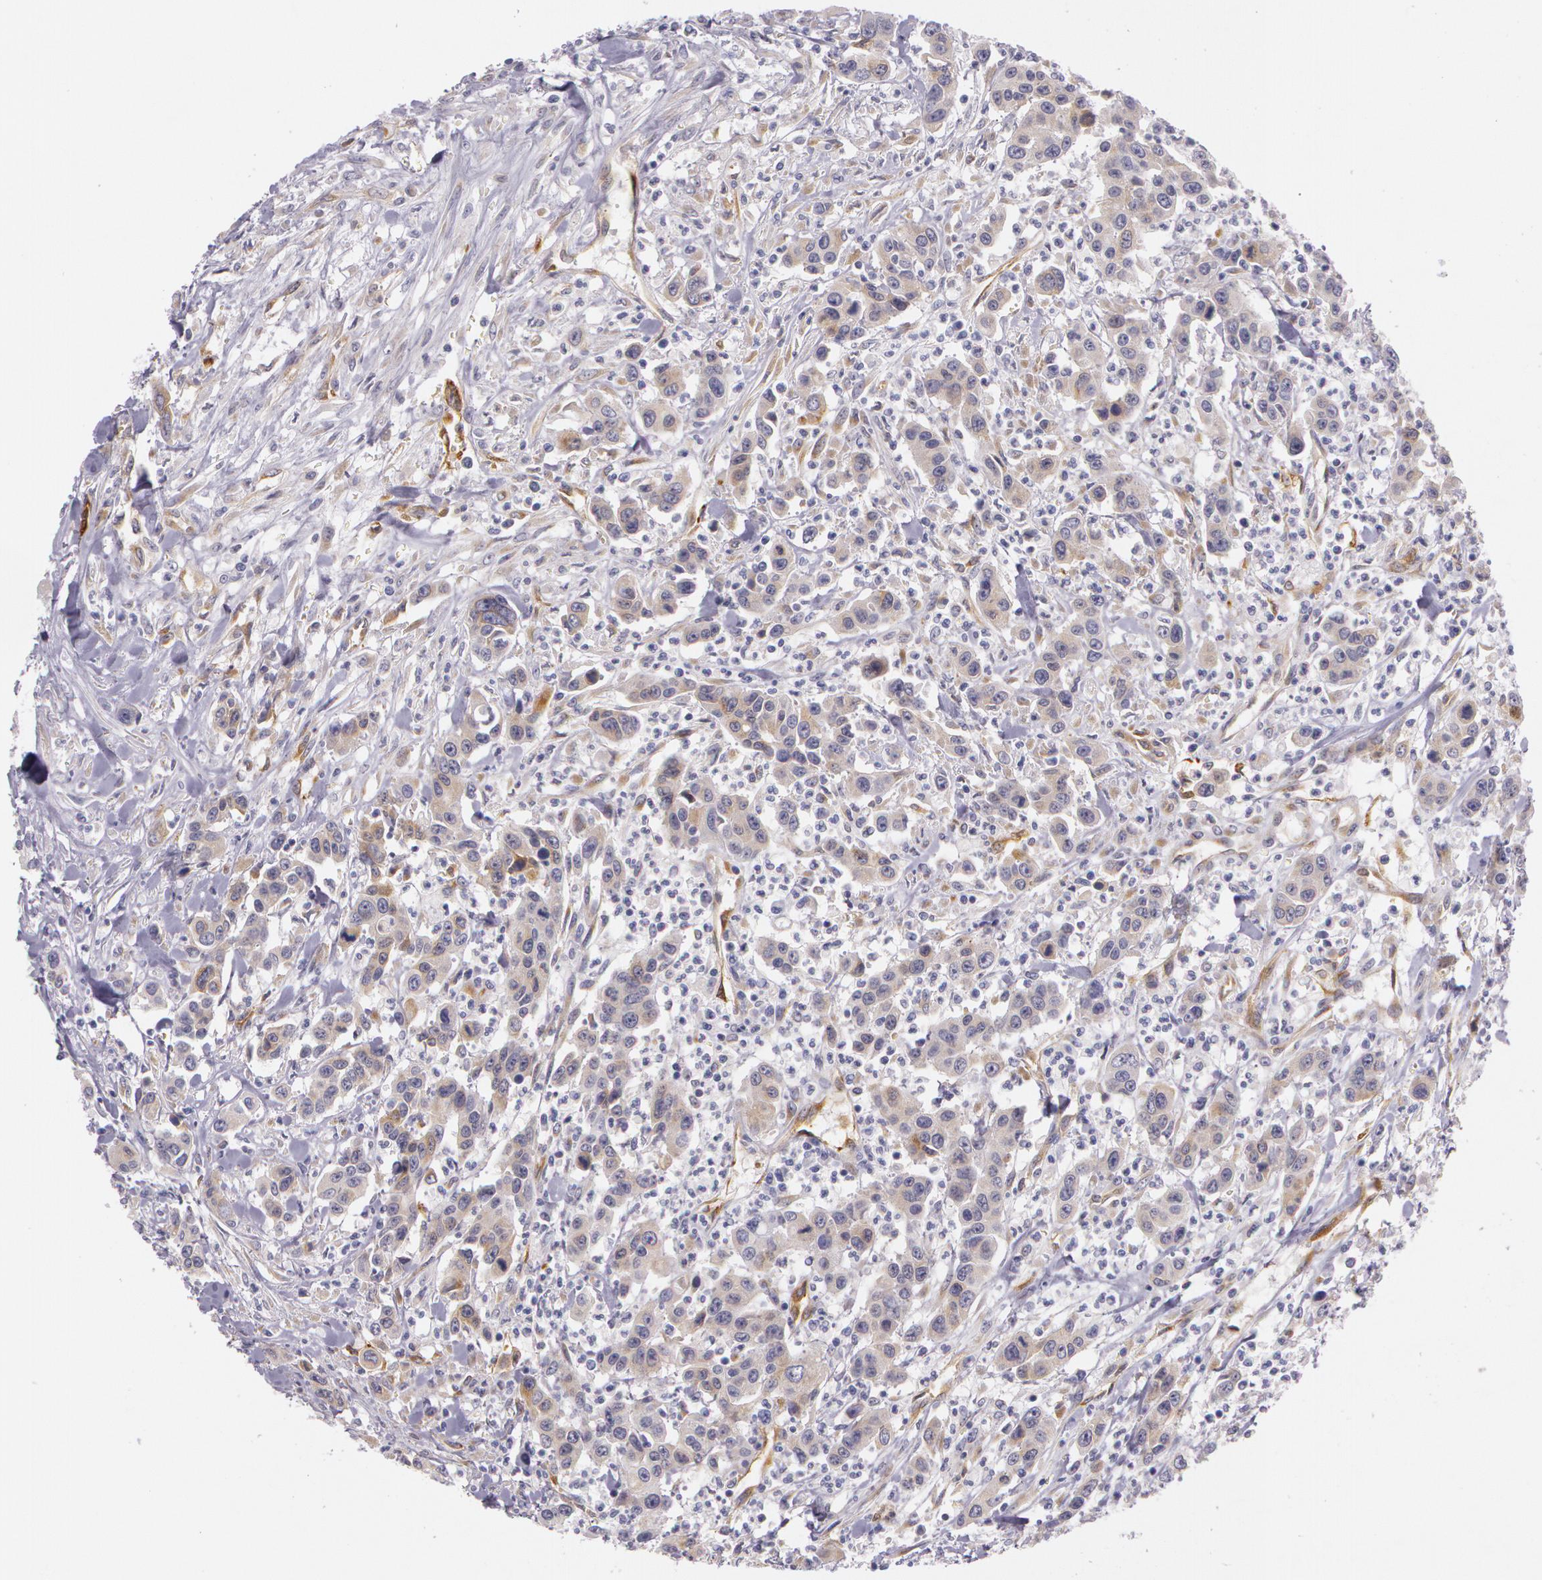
{"staining": {"intensity": "weak", "quantity": ">75%", "location": "cytoplasmic/membranous"}, "tissue": "urothelial cancer", "cell_type": "Tumor cells", "image_type": "cancer", "snomed": [{"axis": "morphology", "description": "Urothelial carcinoma, High grade"}, {"axis": "topography", "description": "Urinary bladder"}], "caption": "About >75% of tumor cells in human urothelial carcinoma (high-grade) demonstrate weak cytoplasmic/membranous protein expression as visualized by brown immunohistochemical staining.", "gene": "APP", "patient": {"sex": "male", "age": 86}}